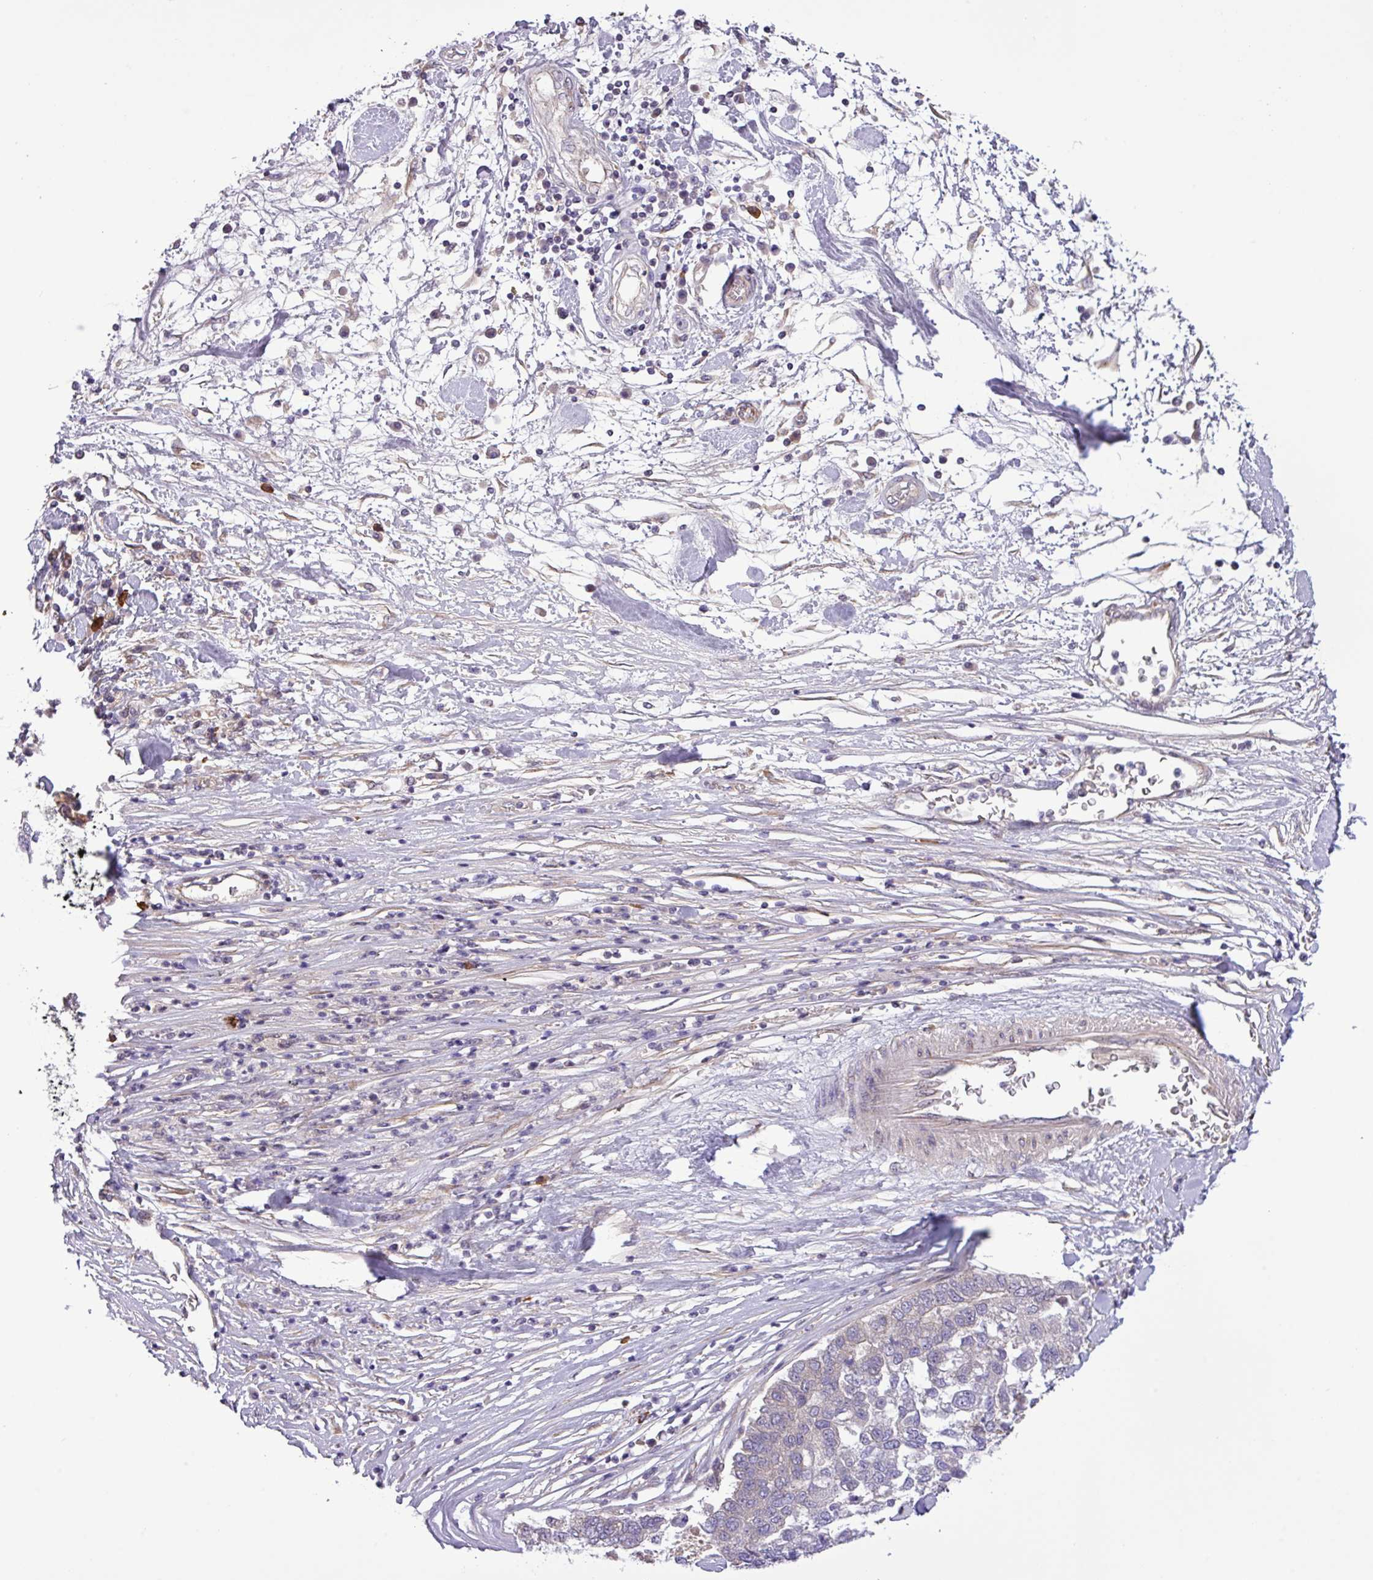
{"staining": {"intensity": "negative", "quantity": "none", "location": "none"}, "tissue": "pancreatic cancer", "cell_type": "Tumor cells", "image_type": "cancer", "snomed": [{"axis": "morphology", "description": "Adenocarcinoma, NOS"}, {"axis": "topography", "description": "Pancreas"}], "caption": "Immunohistochemistry image of neoplastic tissue: human pancreatic cancer stained with DAB (3,3'-diaminobenzidine) shows no significant protein expression in tumor cells.", "gene": "FAM222B", "patient": {"sex": "female", "age": 61}}